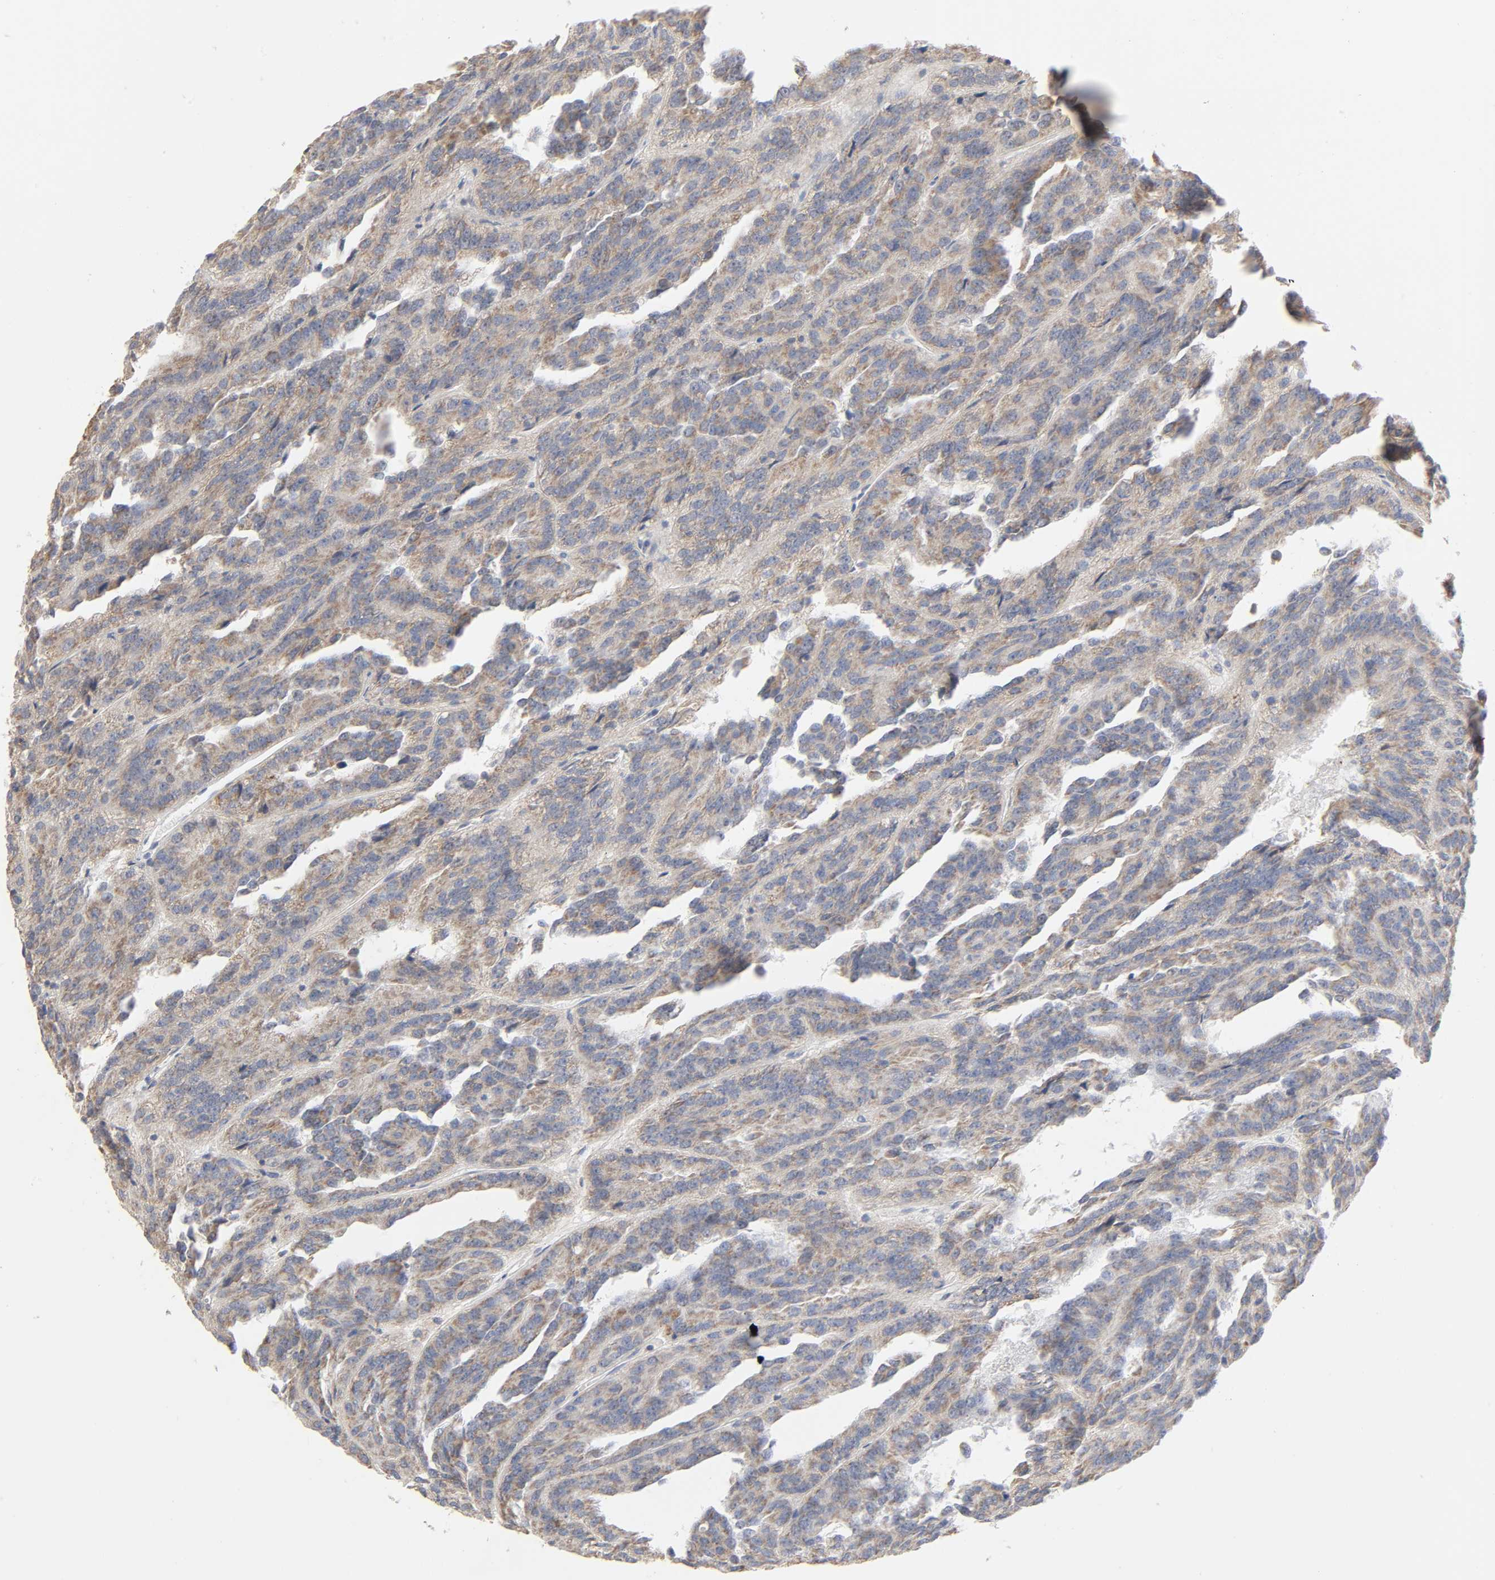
{"staining": {"intensity": "moderate", "quantity": ">75%", "location": "cytoplasmic/membranous"}, "tissue": "renal cancer", "cell_type": "Tumor cells", "image_type": "cancer", "snomed": [{"axis": "morphology", "description": "Adenocarcinoma, NOS"}, {"axis": "topography", "description": "Kidney"}], "caption": "Protein expression analysis of human renal cancer reveals moderate cytoplasmic/membranous positivity in about >75% of tumor cells.", "gene": "SYT16", "patient": {"sex": "male", "age": 46}}